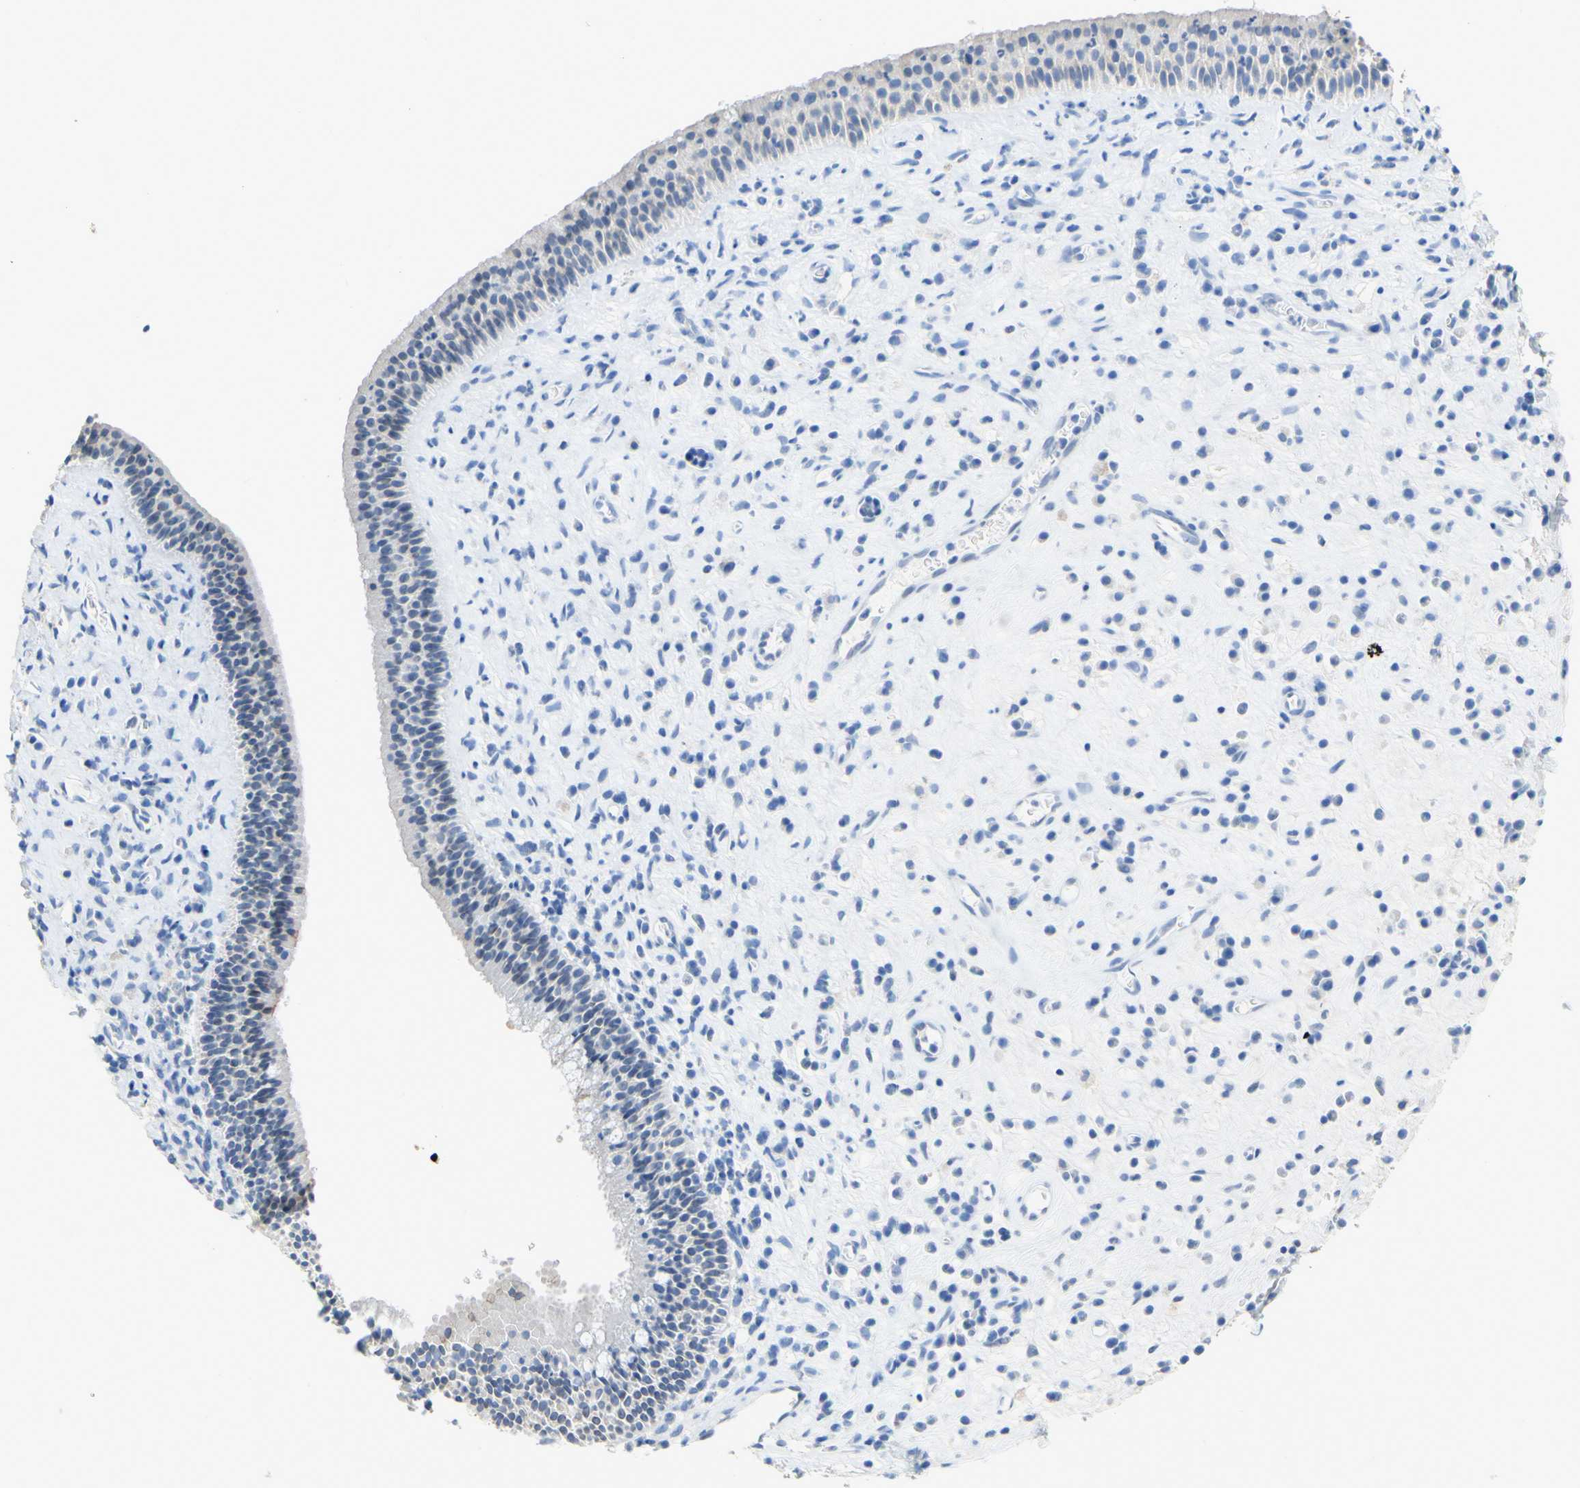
{"staining": {"intensity": "moderate", "quantity": "25%-75%", "location": "cytoplasmic/membranous"}, "tissue": "nasopharynx", "cell_type": "Respiratory epithelial cells", "image_type": "normal", "snomed": [{"axis": "morphology", "description": "Normal tissue, NOS"}, {"axis": "topography", "description": "Nasopharynx"}], "caption": "Nasopharynx stained with a protein marker reveals moderate staining in respiratory epithelial cells.", "gene": "DSC2", "patient": {"sex": "female", "age": 51}}